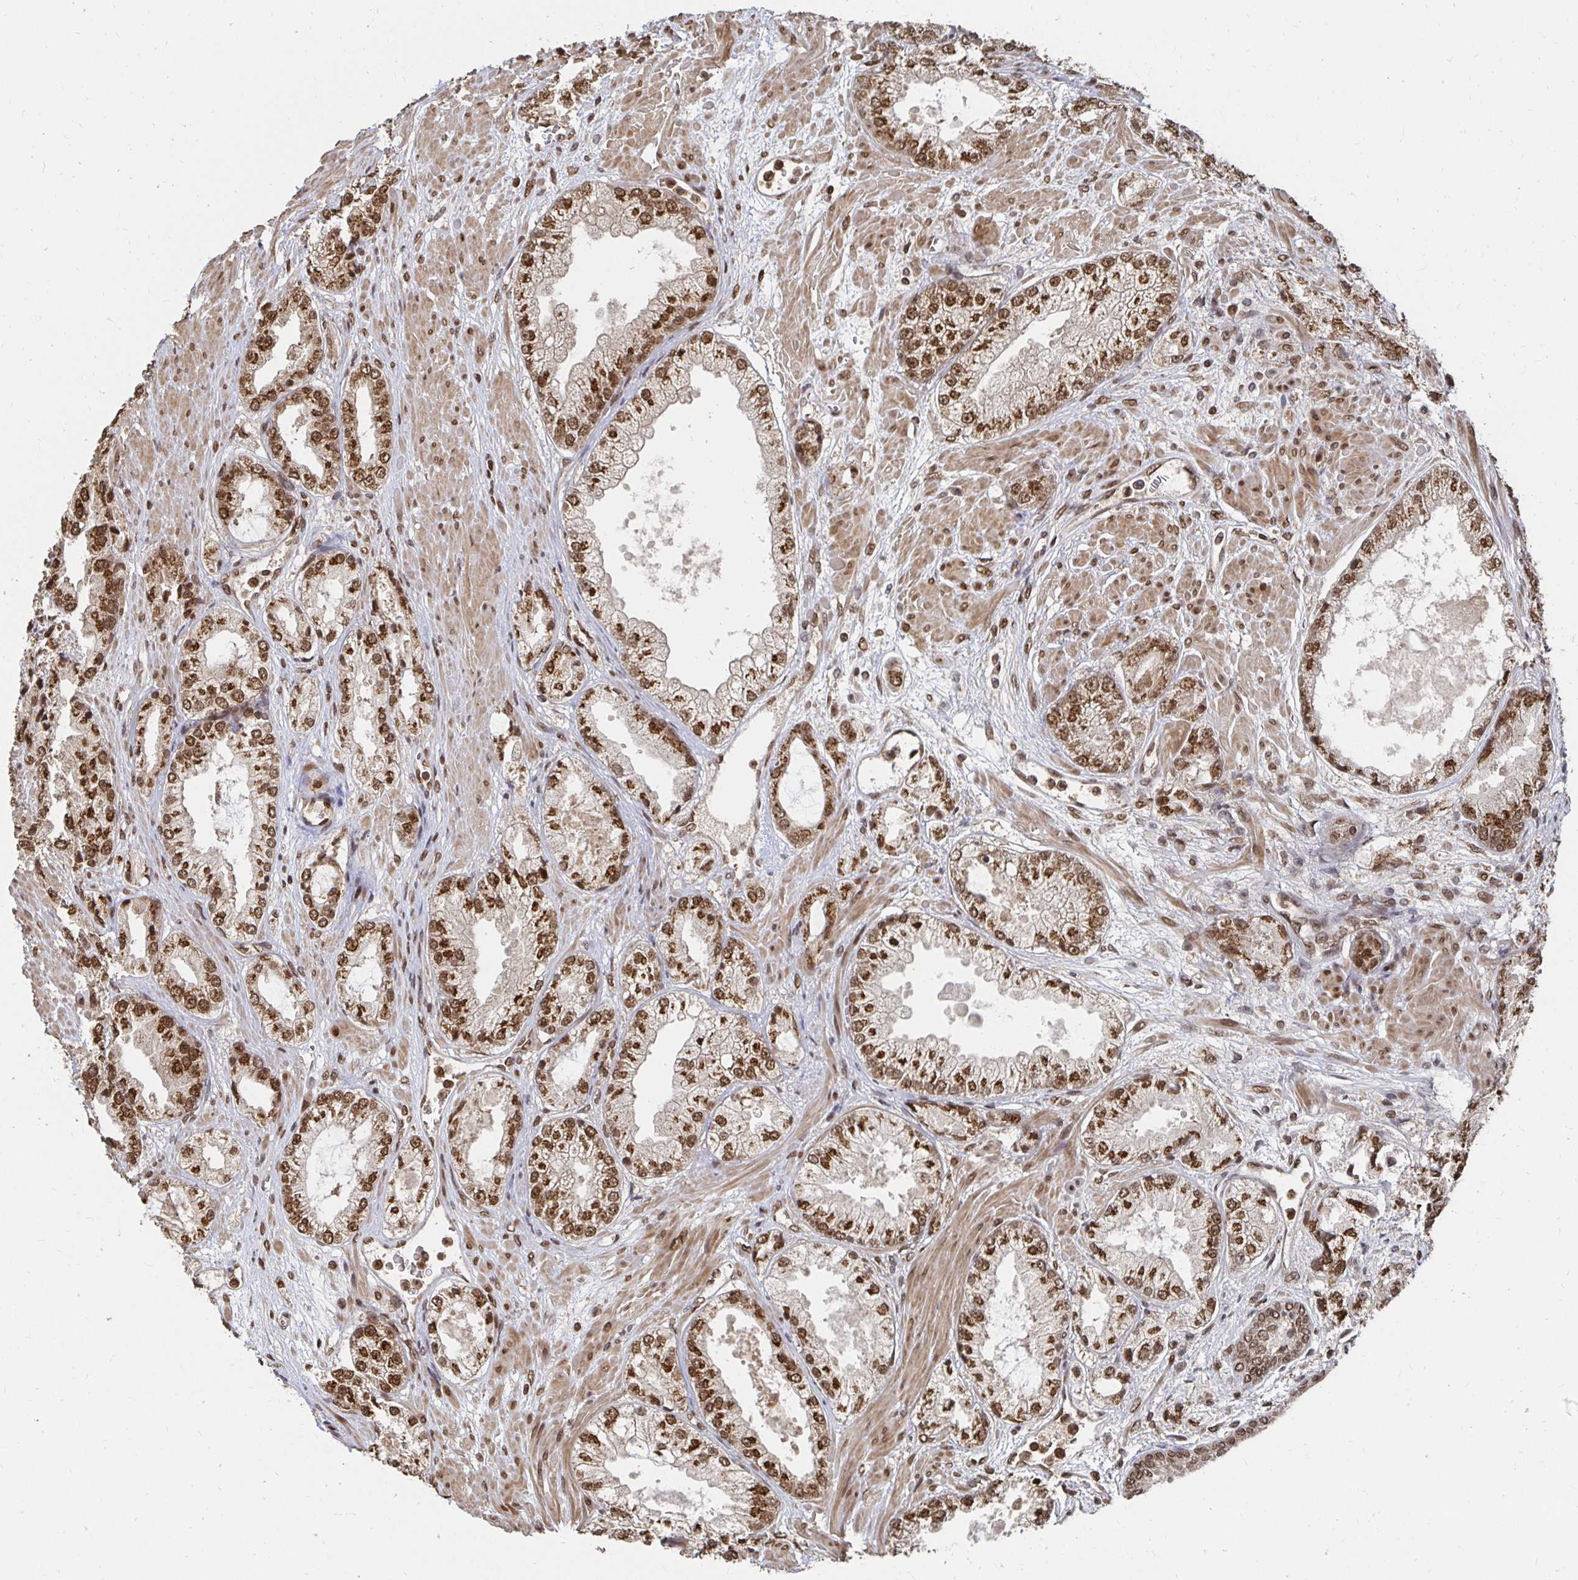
{"staining": {"intensity": "moderate", "quantity": ">75%", "location": "nuclear"}, "tissue": "prostate cancer", "cell_type": "Tumor cells", "image_type": "cancer", "snomed": [{"axis": "morphology", "description": "Adenocarcinoma, High grade"}, {"axis": "topography", "description": "Prostate"}], "caption": "Human prostate cancer (adenocarcinoma (high-grade)) stained with a protein marker demonstrates moderate staining in tumor cells.", "gene": "GTF3C6", "patient": {"sex": "male", "age": 68}}